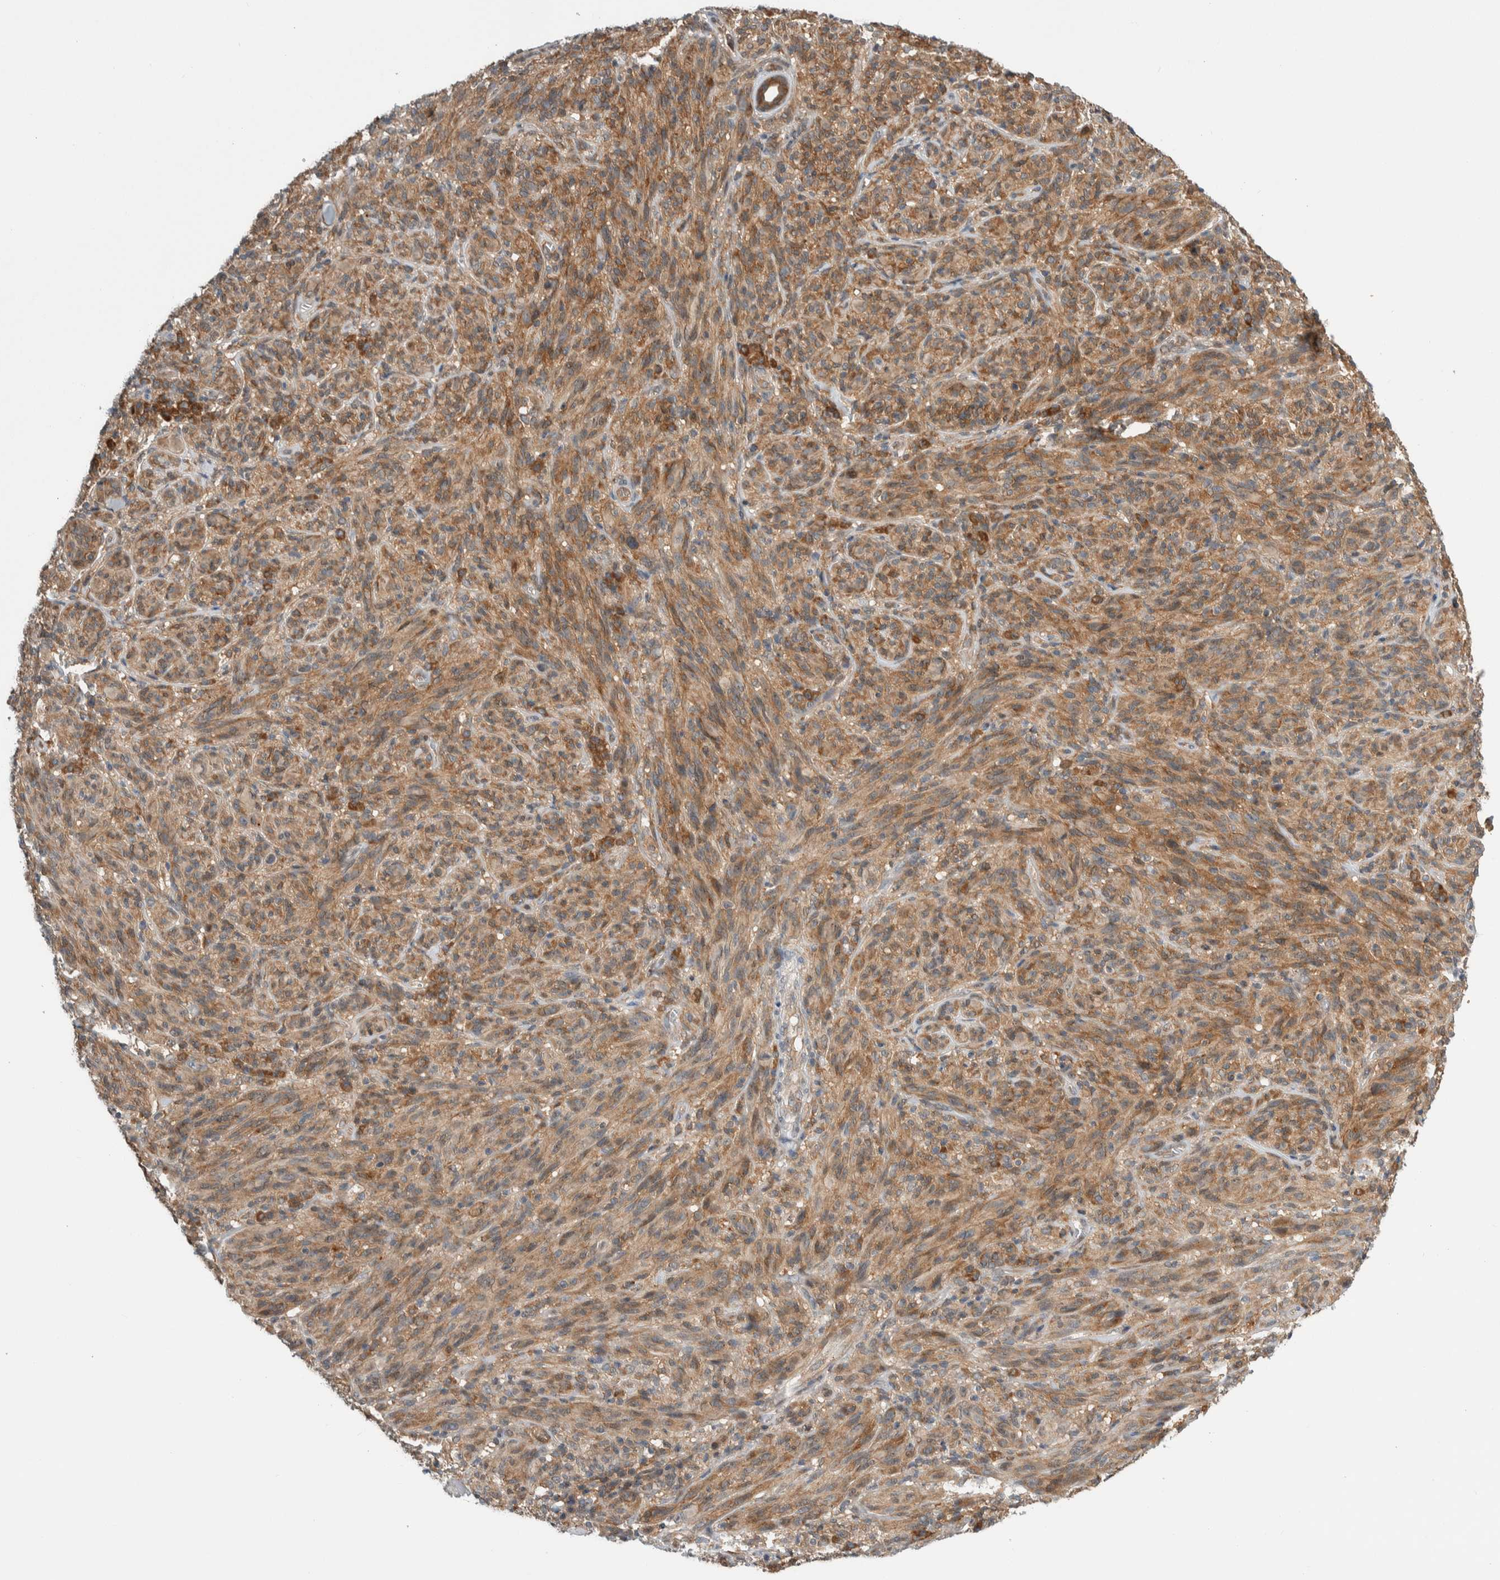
{"staining": {"intensity": "moderate", "quantity": ">75%", "location": "cytoplasmic/membranous"}, "tissue": "melanoma", "cell_type": "Tumor cells", "image_type": "cancer", "snomed": [{"axis": "morphology", "description": "Malignant melanoma, NOS"}, {"axis": "topography", "description": "Skin of head"}], "caption": "Tumor cells show medium levels of moderate cytoplasmic/membranous staining in approximately >75% of cells in melanoma.", "gene": "CCDC43", "patient": {"sex": "male", "age": 96}}